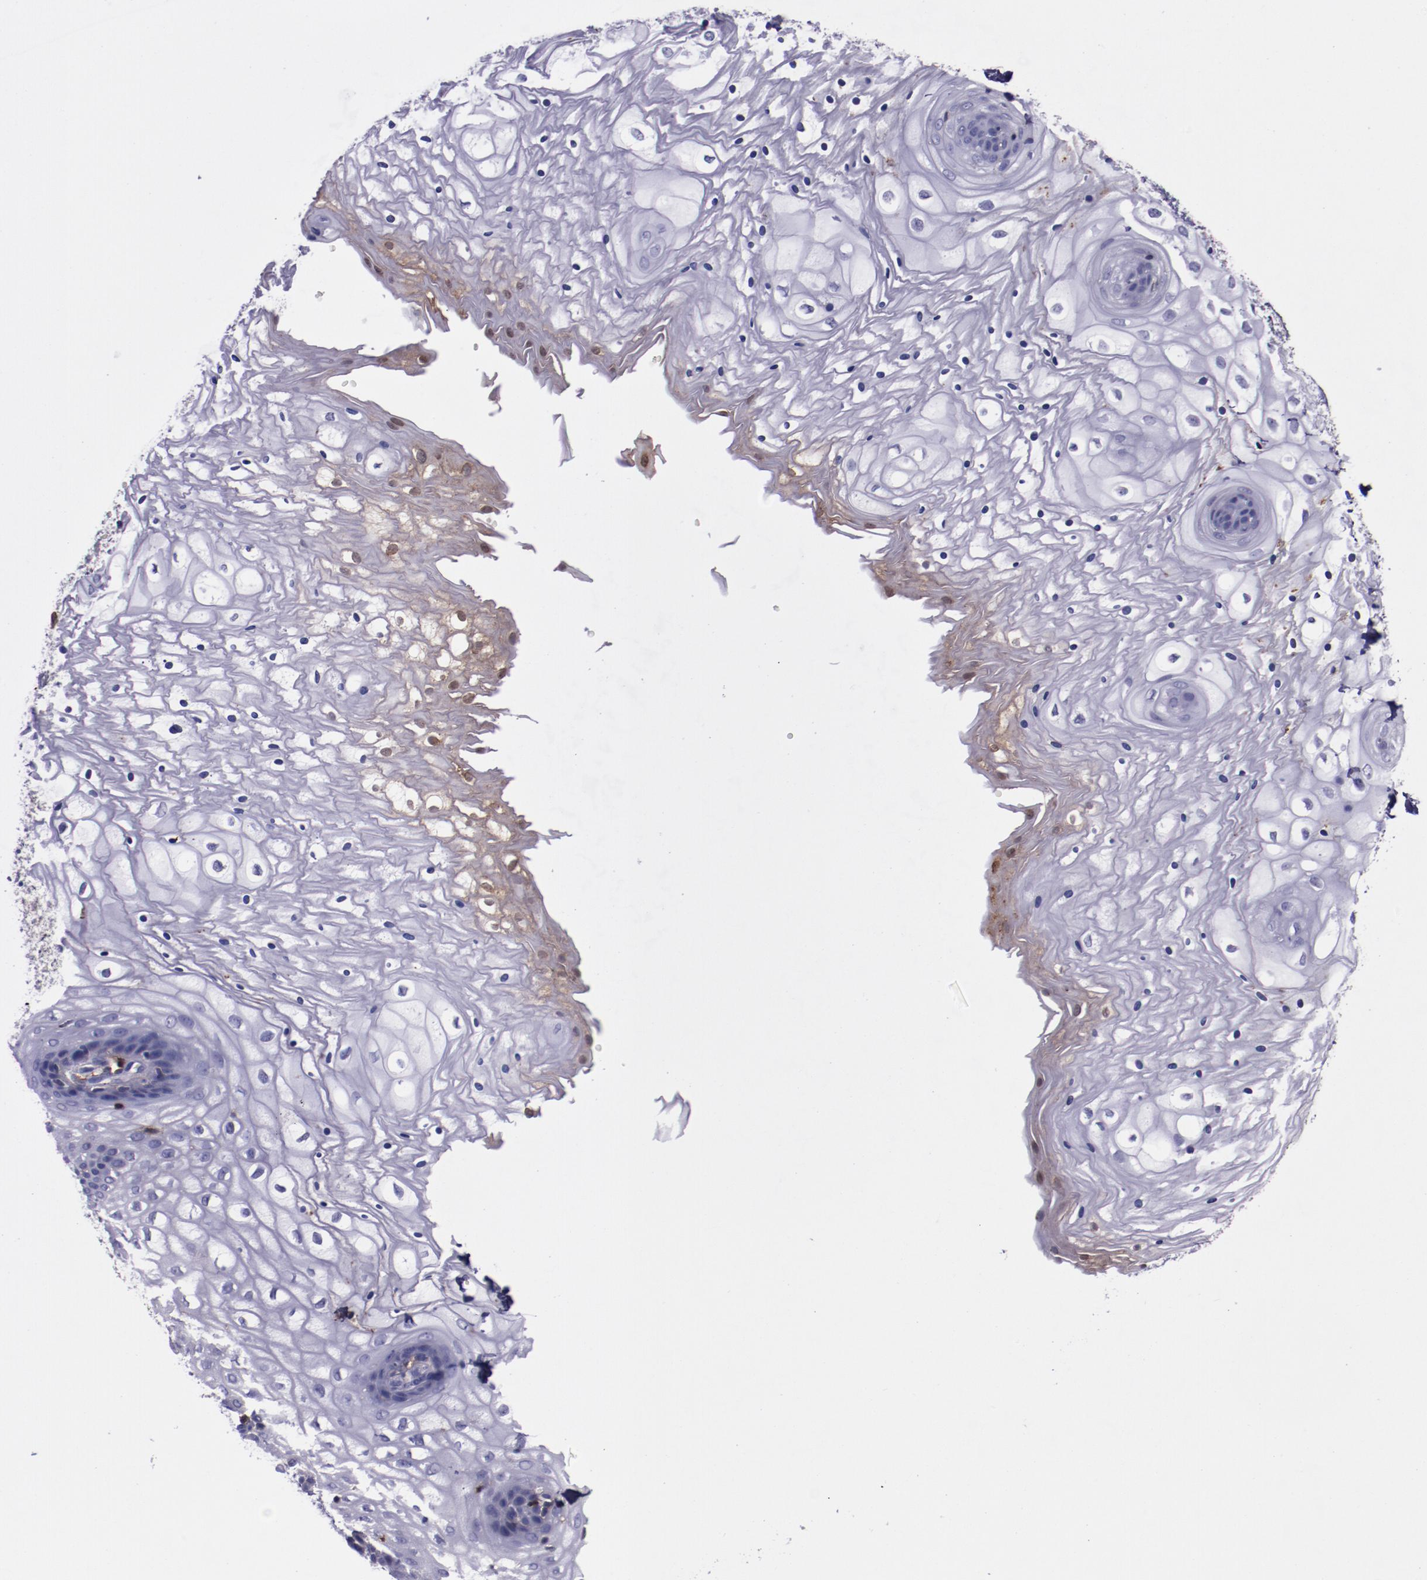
{"staining": {"intensity": "weak", "quantity": "25%-75%", "location": "cytoplasmic/membranous"}, "tissue": "vagina", "cell_type": "Squamous epithelial cells", "image_type": "normal", "snomed": [{"axis": "morphology", "description": "Normal tissue, NOS"}, {"axis": "topography", "description": "Vagina"}], "caption": "Benign vagina shows weak cytoplasmic/membranous staining in about 25%-75% of squamous epithelial cells, visualized by immunohistochemistry.", "gene": "APOH", "patient": {"sex": "female", "age": 34}}